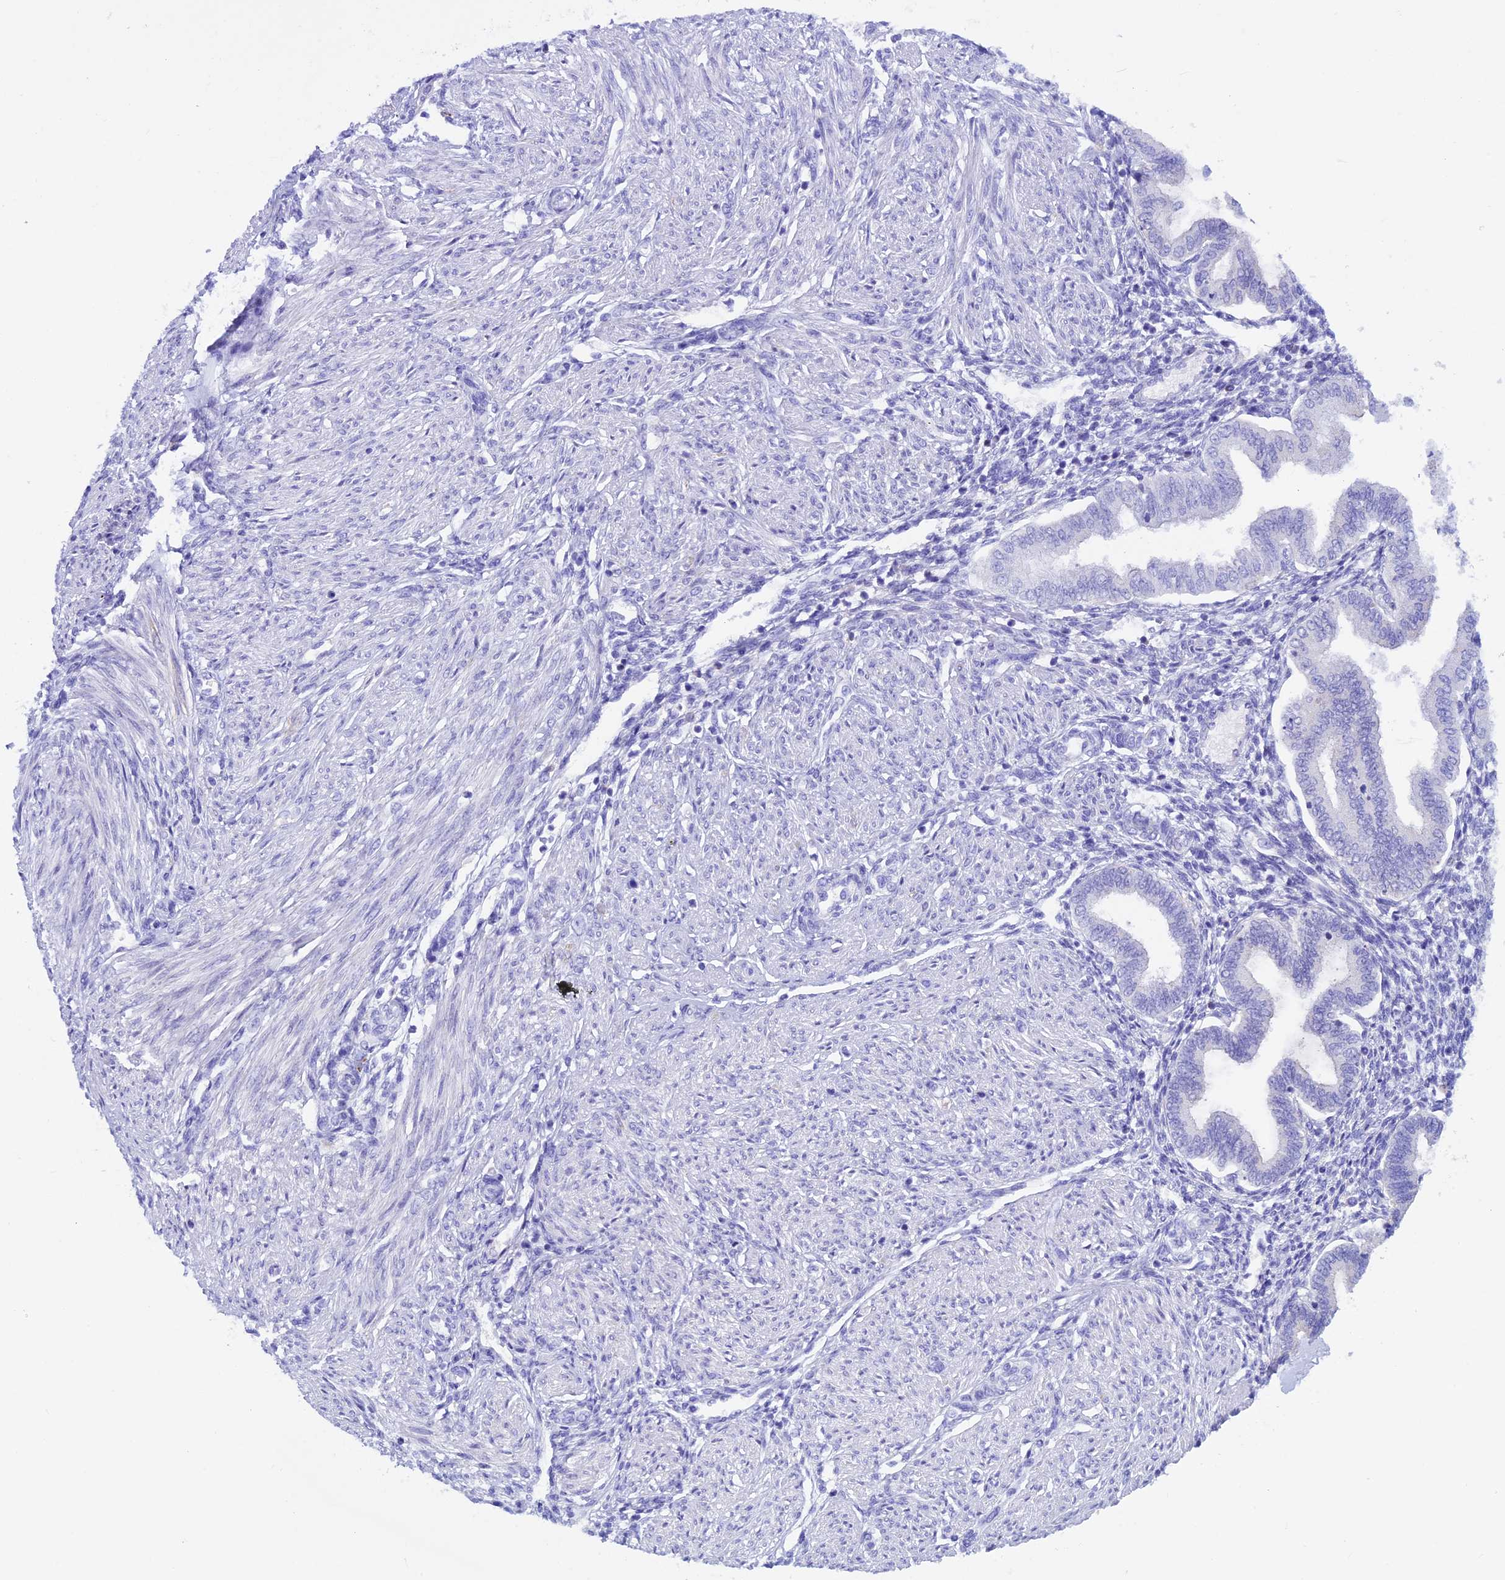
{"staining": {"intensity": "negative", "quantity": "none", "location": "none"}, "tissue": "endometrium", "cell_type": "Cells in endometrial stroma", "image_type": "normal", "snomed": [{"axis": "morphology", "description": "Normal tissue, NOS"}, {"axis": "topography", "description": "Endometrium"}], "caption": "This is an immunohistochemistry histopathology image of benign human endometrium. There is no positivity in cells in endometrial stroma.", "gene": "IGSF6", "patient": {"sex": "female", "age": 53}}